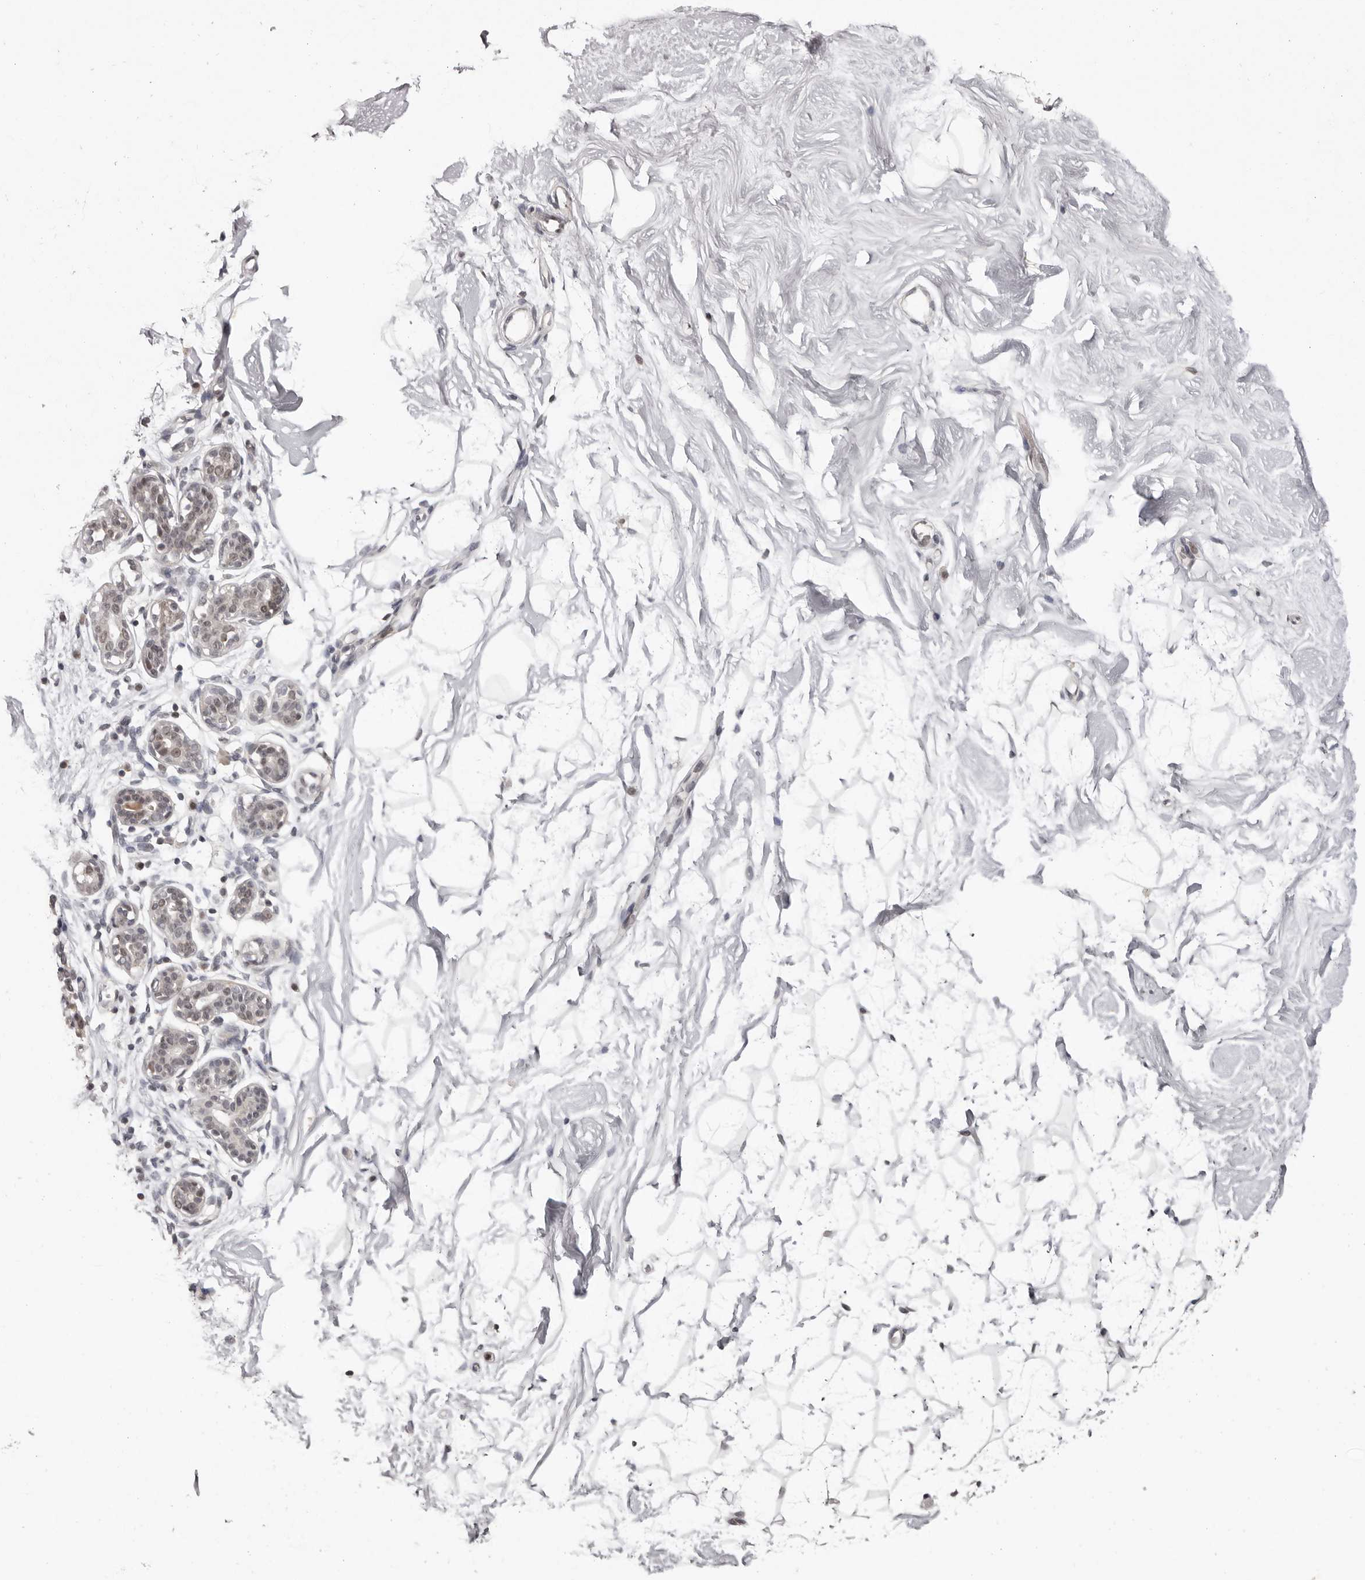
{"staining": {"intensity": "negative", "quantity": "none", "location": "none"}, "tissue": "breast", "cell_type": "Adipocytes", "image_type": "normal", "snomed": [{"axis": "morphology", "description": "Normal tissue, NOS"}, {"axis": "topography", "description": "Breast"}], "caption": "DAB immunohistochemical staining of normal human breast displays no significant positivity in adipocytes.", "gene": "SRCAP", "patient": {"sex": "female", "age": 26}}